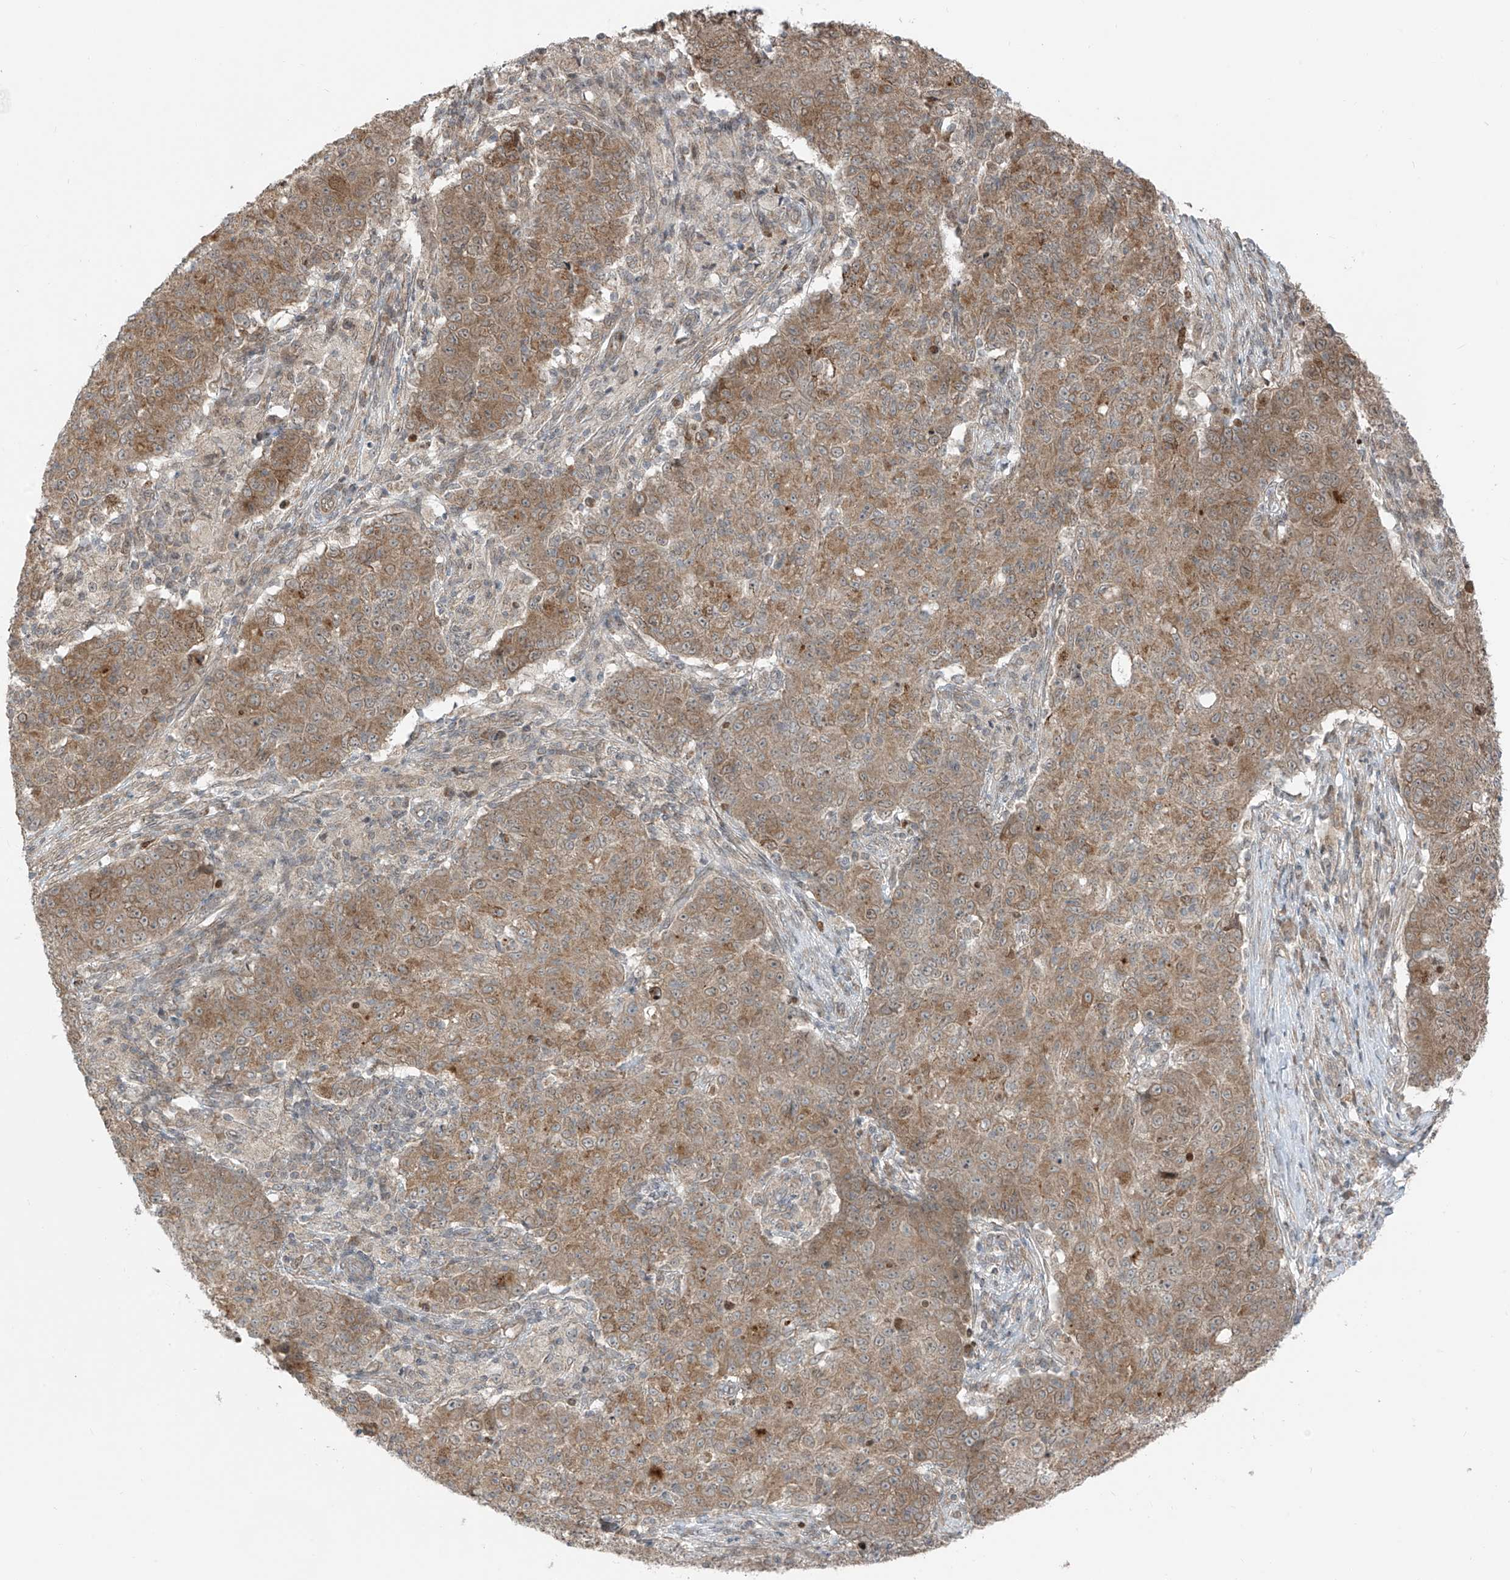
{"staining": {"intensity": "moderate", "quantity": ">75%", "location": "cytoplasmic/membranous"}, "tissue": "ovarian cancer", "cell_type": "Tumor cells", "image_type": "cancer", "snomed": [{"axis": "morphology", "description": "Carcinoma, endometroid"}, {"axis": "topography", "description": "Ovary"}], "caption": "The micrograph shows a brown stain indicating the presence of a protein in the cytoplasmic/membranous of tumor cells in ovarian endometroid carcinoma.", "gene": "PDE11A", "patient": {"sex": "female", "age": 42}}